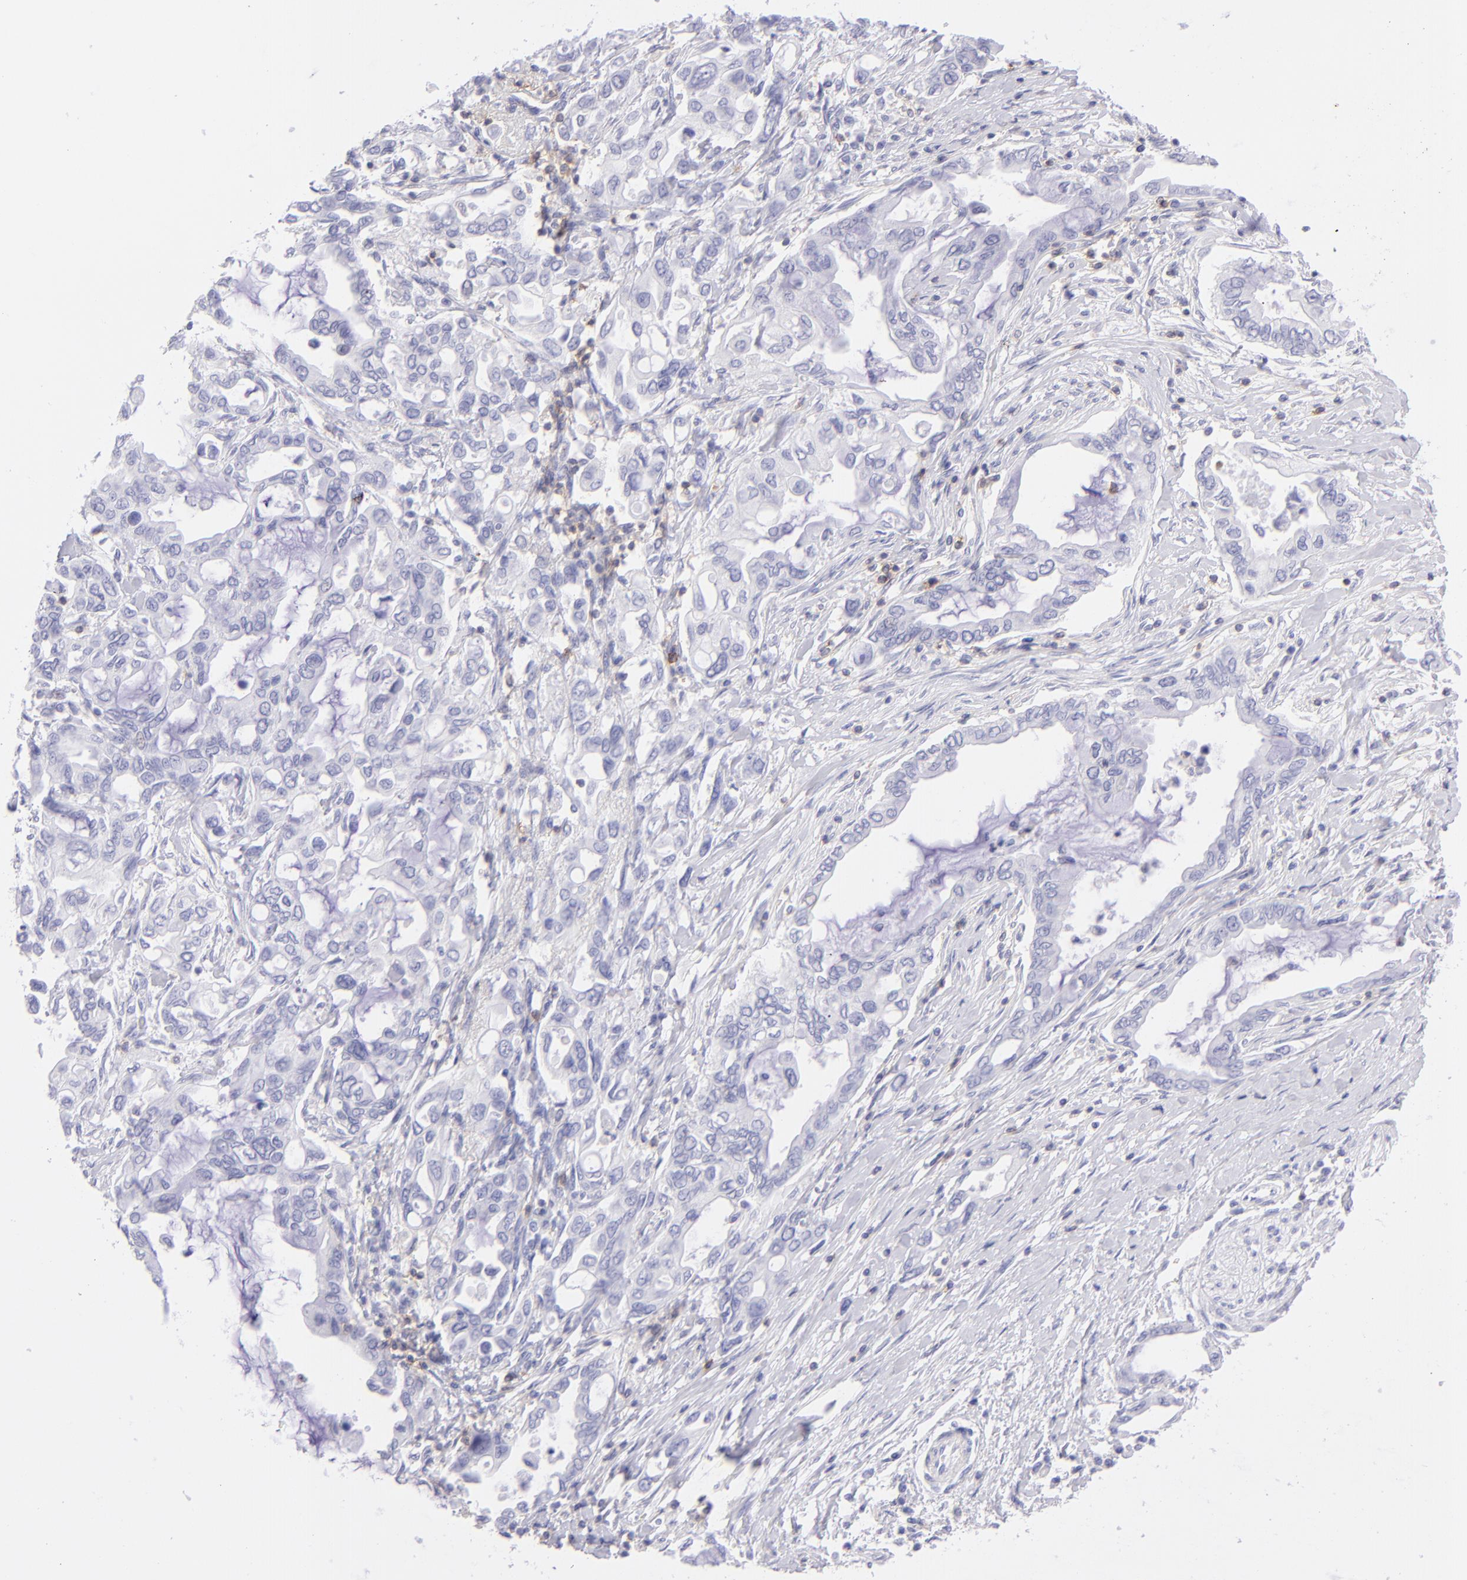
{"staining": {"intensity": "negative", "quantity": "none", "location": "none"}, "tissue": "pancreatic cancer", "cell_type": "Tumor cells", "image_type": "cancer", "snomed": [{"axis": "morphology", "description": "Adenocarcinoma, NOS"}, {"axis": "topography", "description": "Pancreas"}], "caption": "Immunohistochemistry micrograph of neoplastic tissue: adenocarcinoma (pancreatic) stained with DAB (3,3'-diaminobenzidine) shows no significant protein positivity in tumor cells.", "gene": "CD69", "patient": {"sex": "female", "age": 57}}